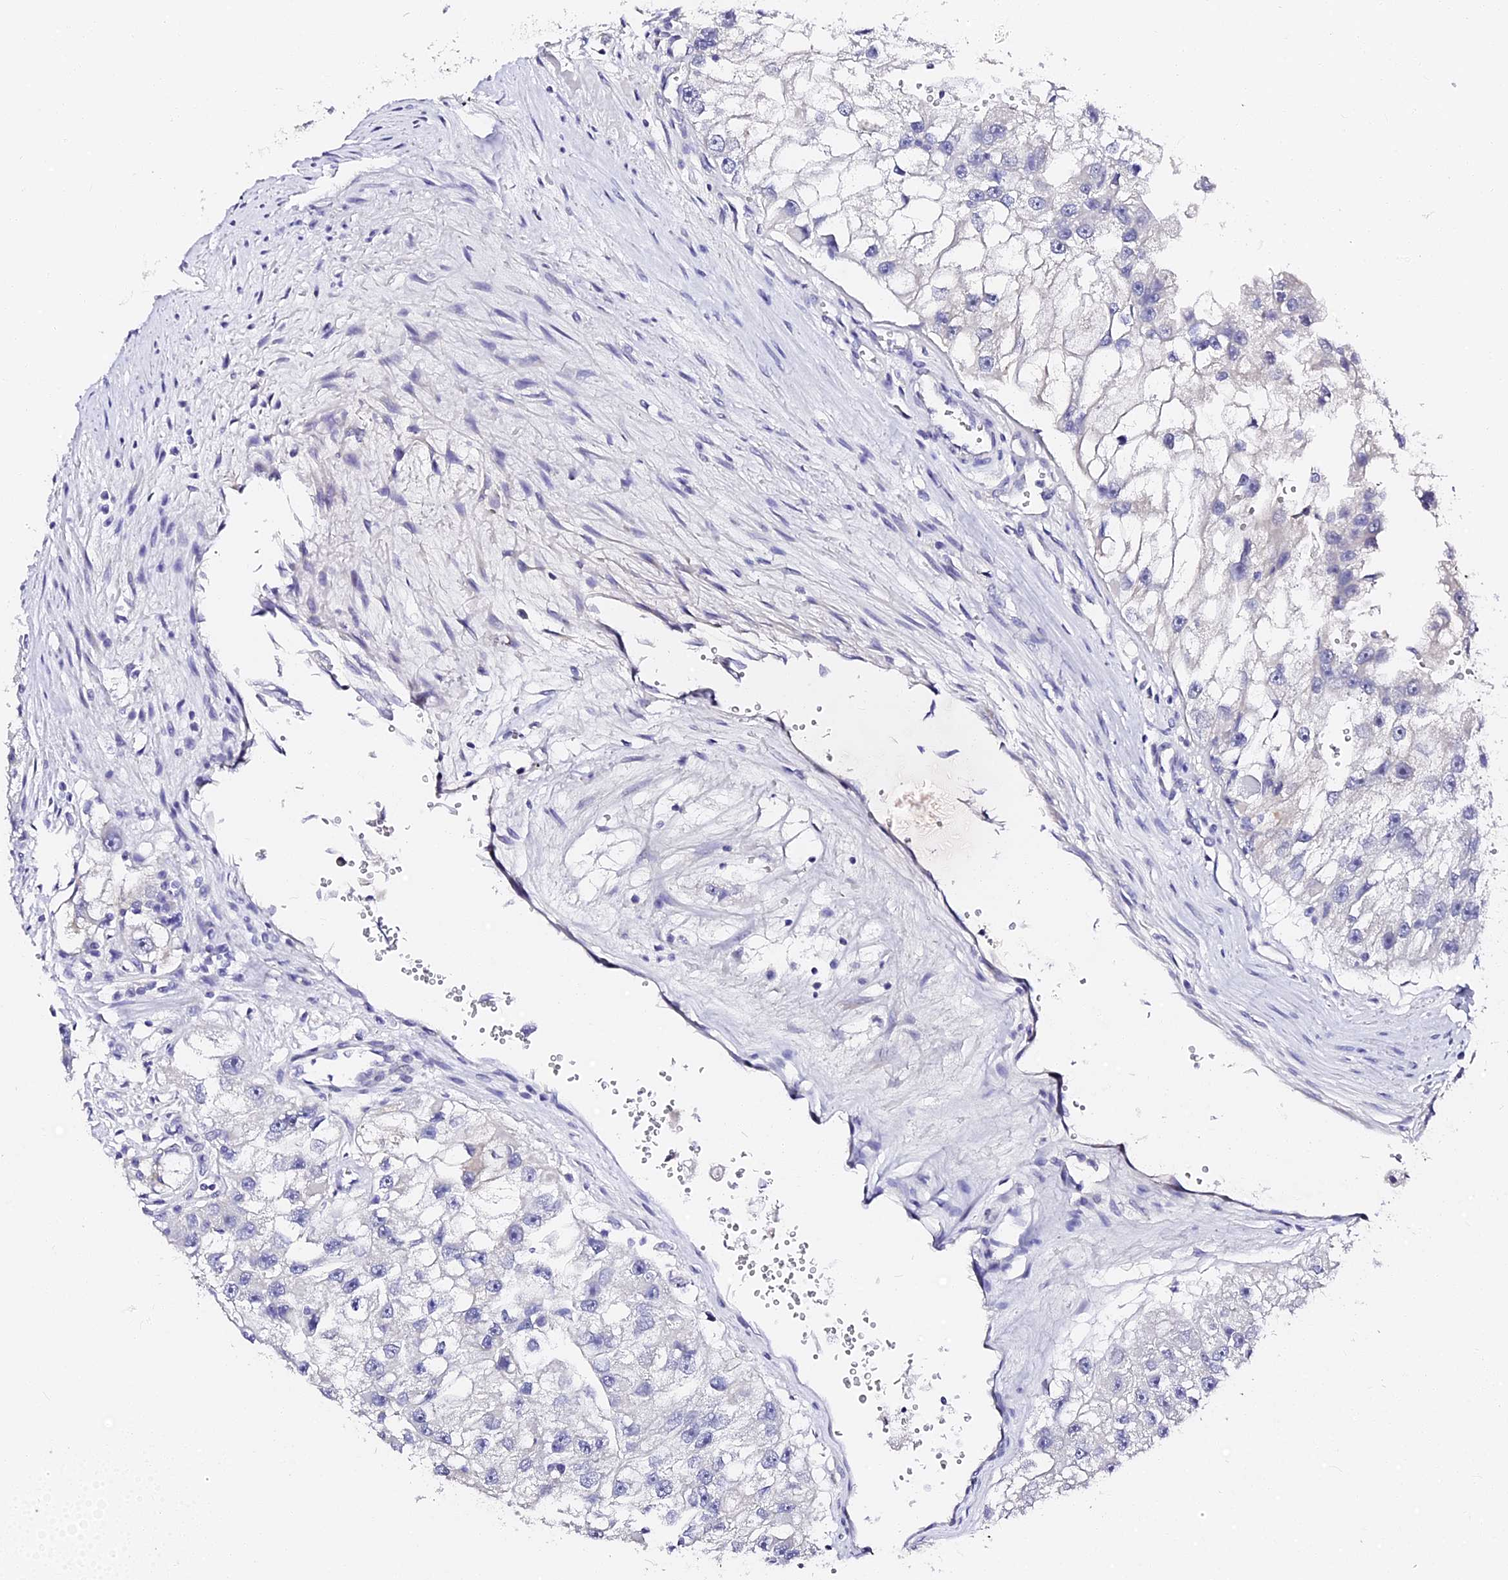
{"staining": {"intensity": "negative", "quantity": "none", "location": "none"}, "tissue": "renal cancer", "cell_type": "Tumor cells", "image_type": "cancer", "snomed": [{"axis": "morphology", "description": "Adenocarcinoma, NOS"}, {"axis": "topography", "description": "Kidney"}], "caption": "This is an IHC histopathology image of renal adenocarcinoma. There is no positivity in tumor cells.", "gene": "VPS33B", "patient": {"sex": "male", "age": 63}}